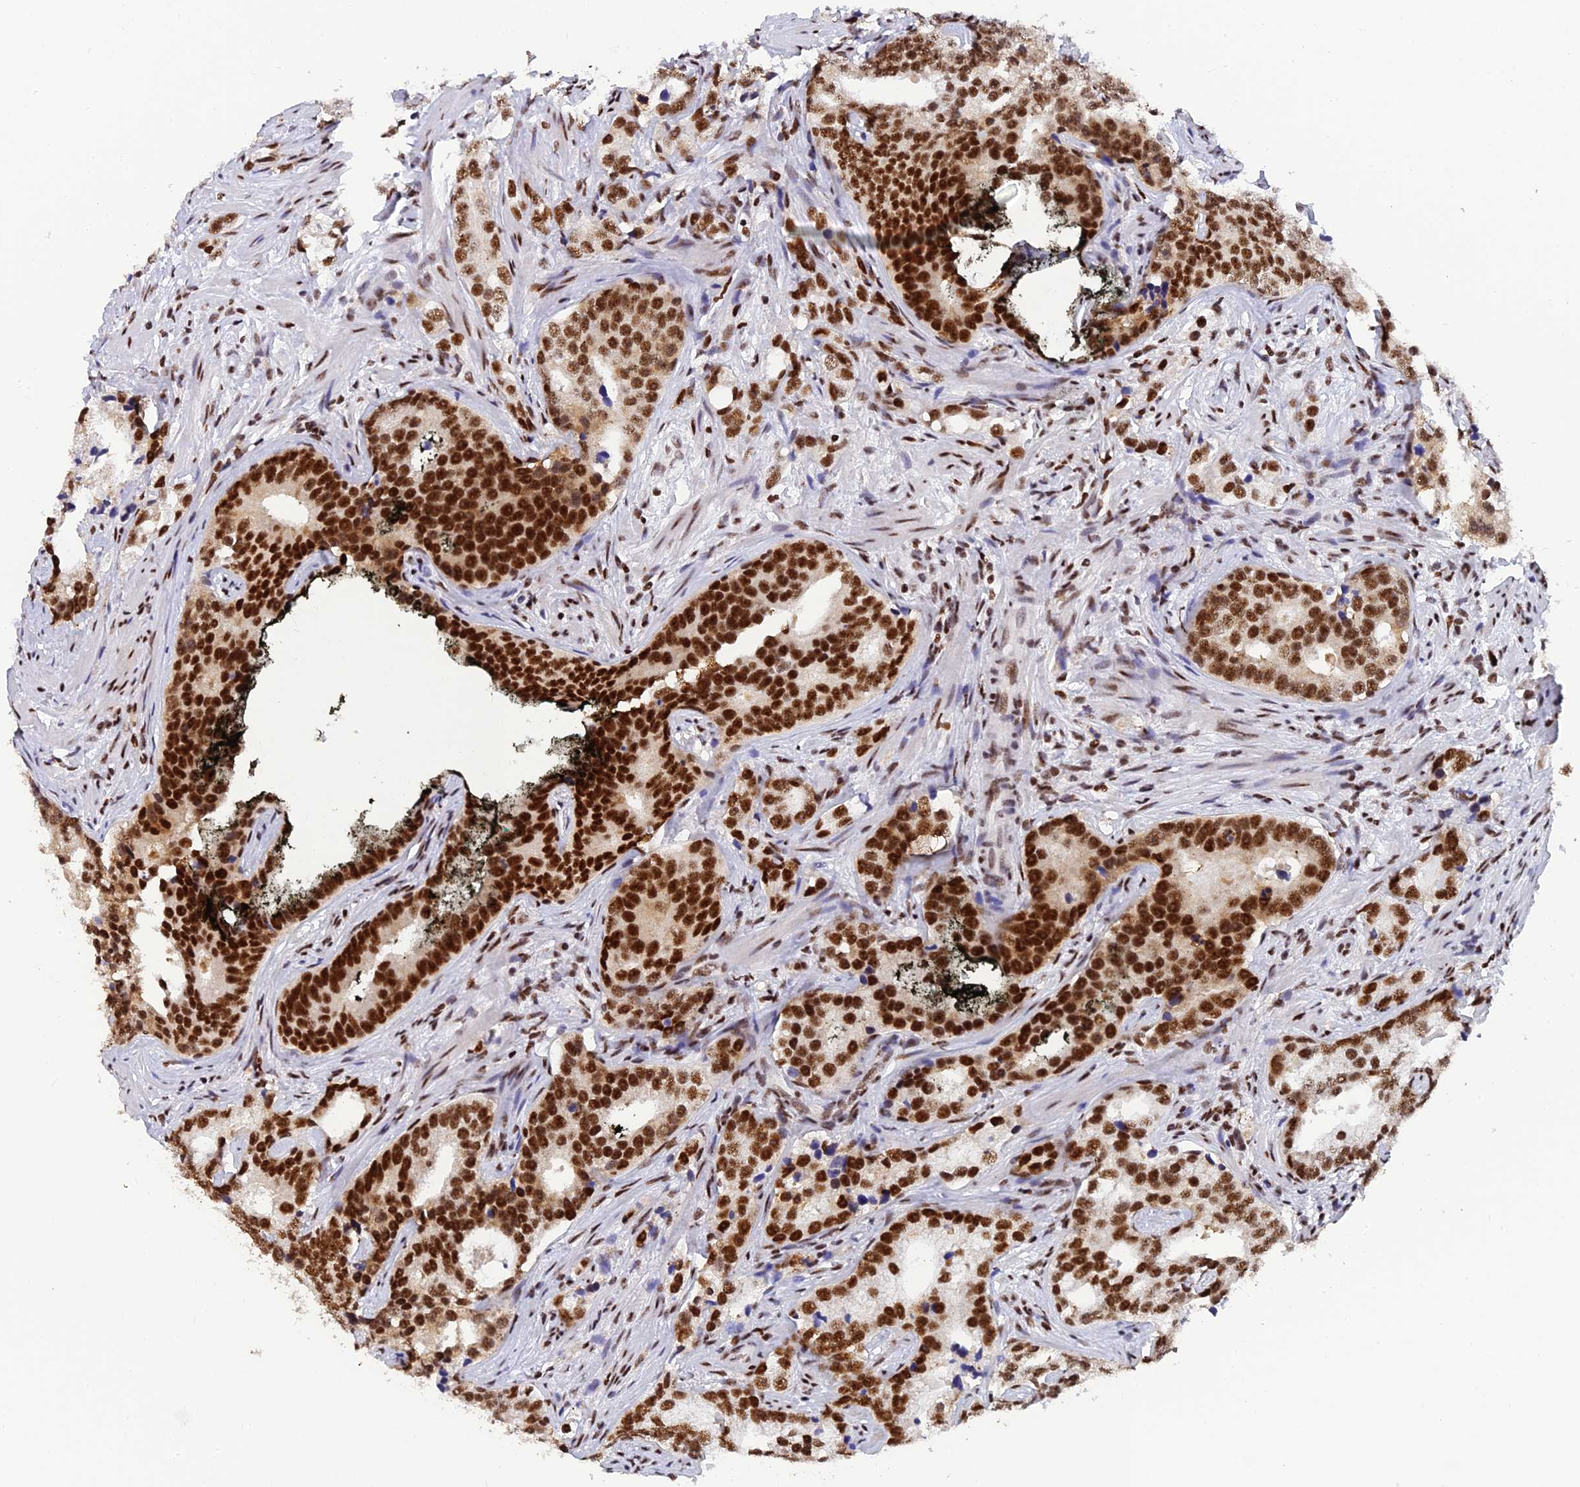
{"staining": {"intensity": "strong", "quantity": ">75%", "location": "nuclear"}, "tissue": "prostate cancer", "cell_type": "Tumor cells", "image_type": "cancer", "snomed": [{"axis": "morphology", "description": "Adenocarcinoma, High grade"}, {"axis": "topography", "description": "Prostate"}], "caption": "The micrograph reveals immunohistochemical staining of high-grade adenocarcinoma (prostate). There is strong nuclear positivity is identified in about >75% of tumor cells. The protein of interest is stained brown, and the nuclei are stained in blue (DAB (3,3'-diaminobenzidine) IHC with brightfield microscopy, high magnification).", "gene": "USP22", "patient": {"sex": "male", "age": 62}}